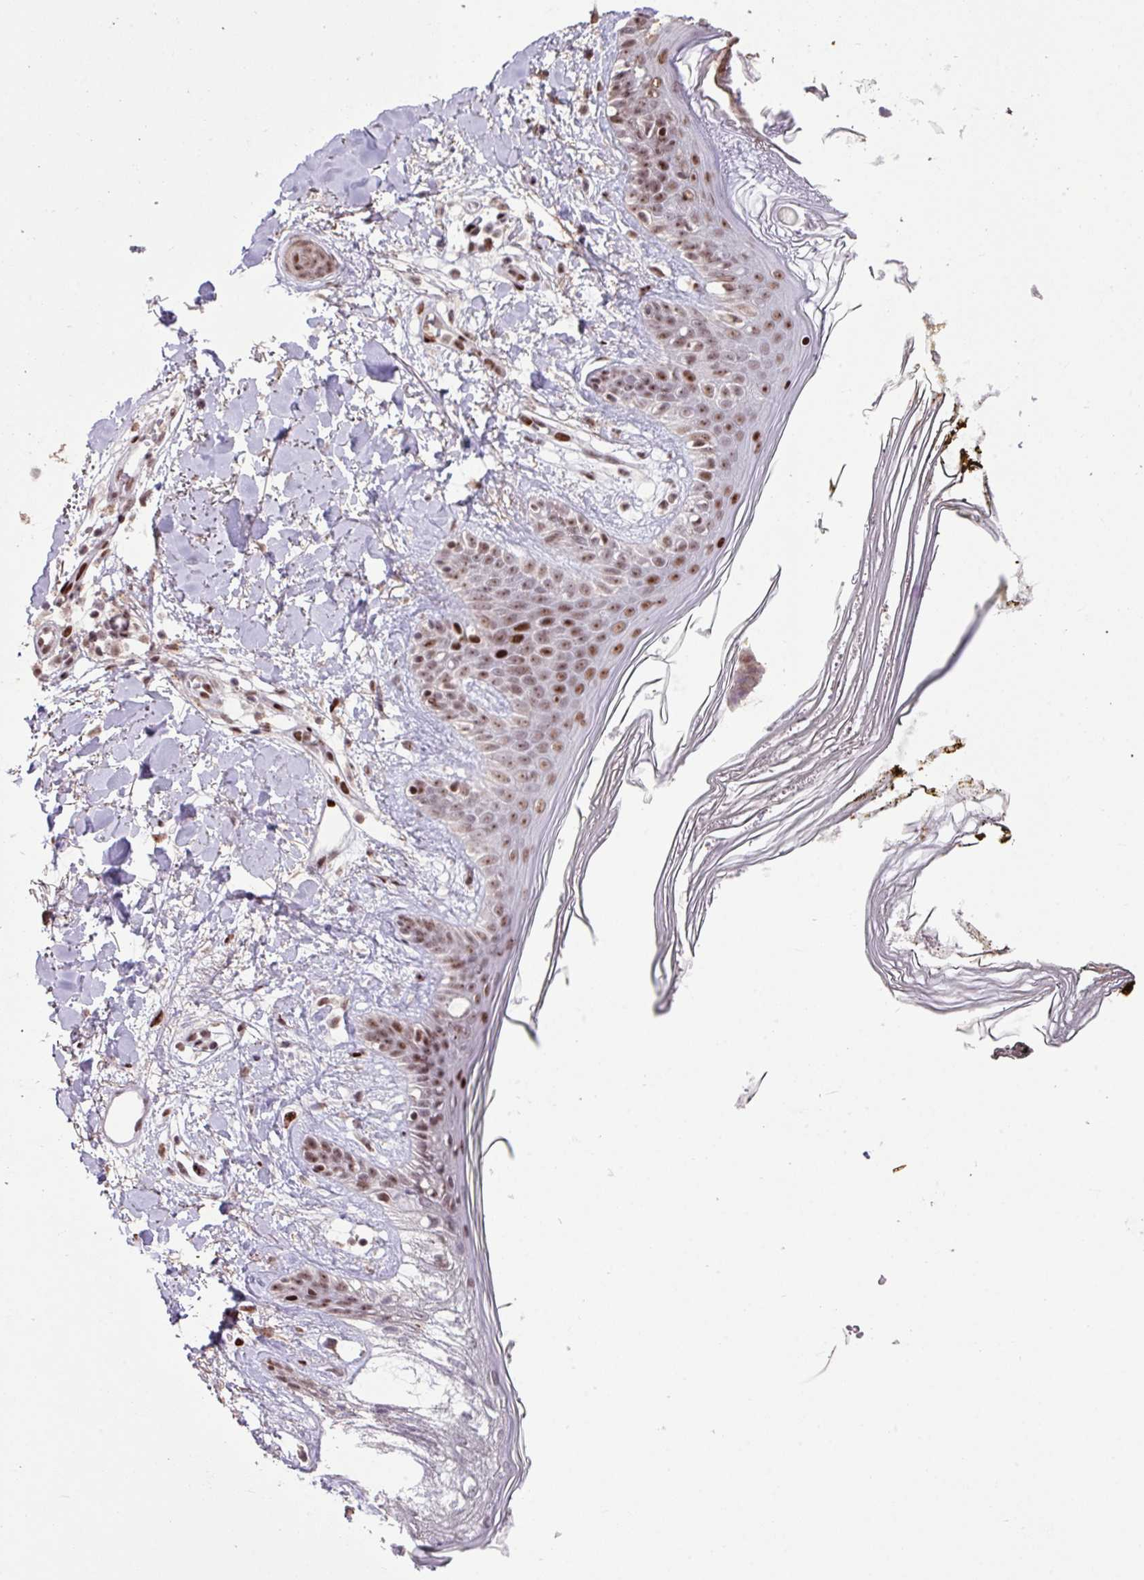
{"staining": {"intensity": "moderate", "quantity": ">75%", "location": "nuclear"}, "tissue": "skin", "cell_type": "Fibroblasts", "image_type": "normal", "snomed": [{"axis": "morphology", "description": "Normal tissue, NOS"}, {"axis": "topography", "description": "Skin"}], "caption": "Immunohistochemistry (IHC) of normal skin exhibits medium levels of moderate nuclear expression in about >75% of fibroblasts.", "gene": "ZNF709", "patient": {"sex": "female", "age": 34}}